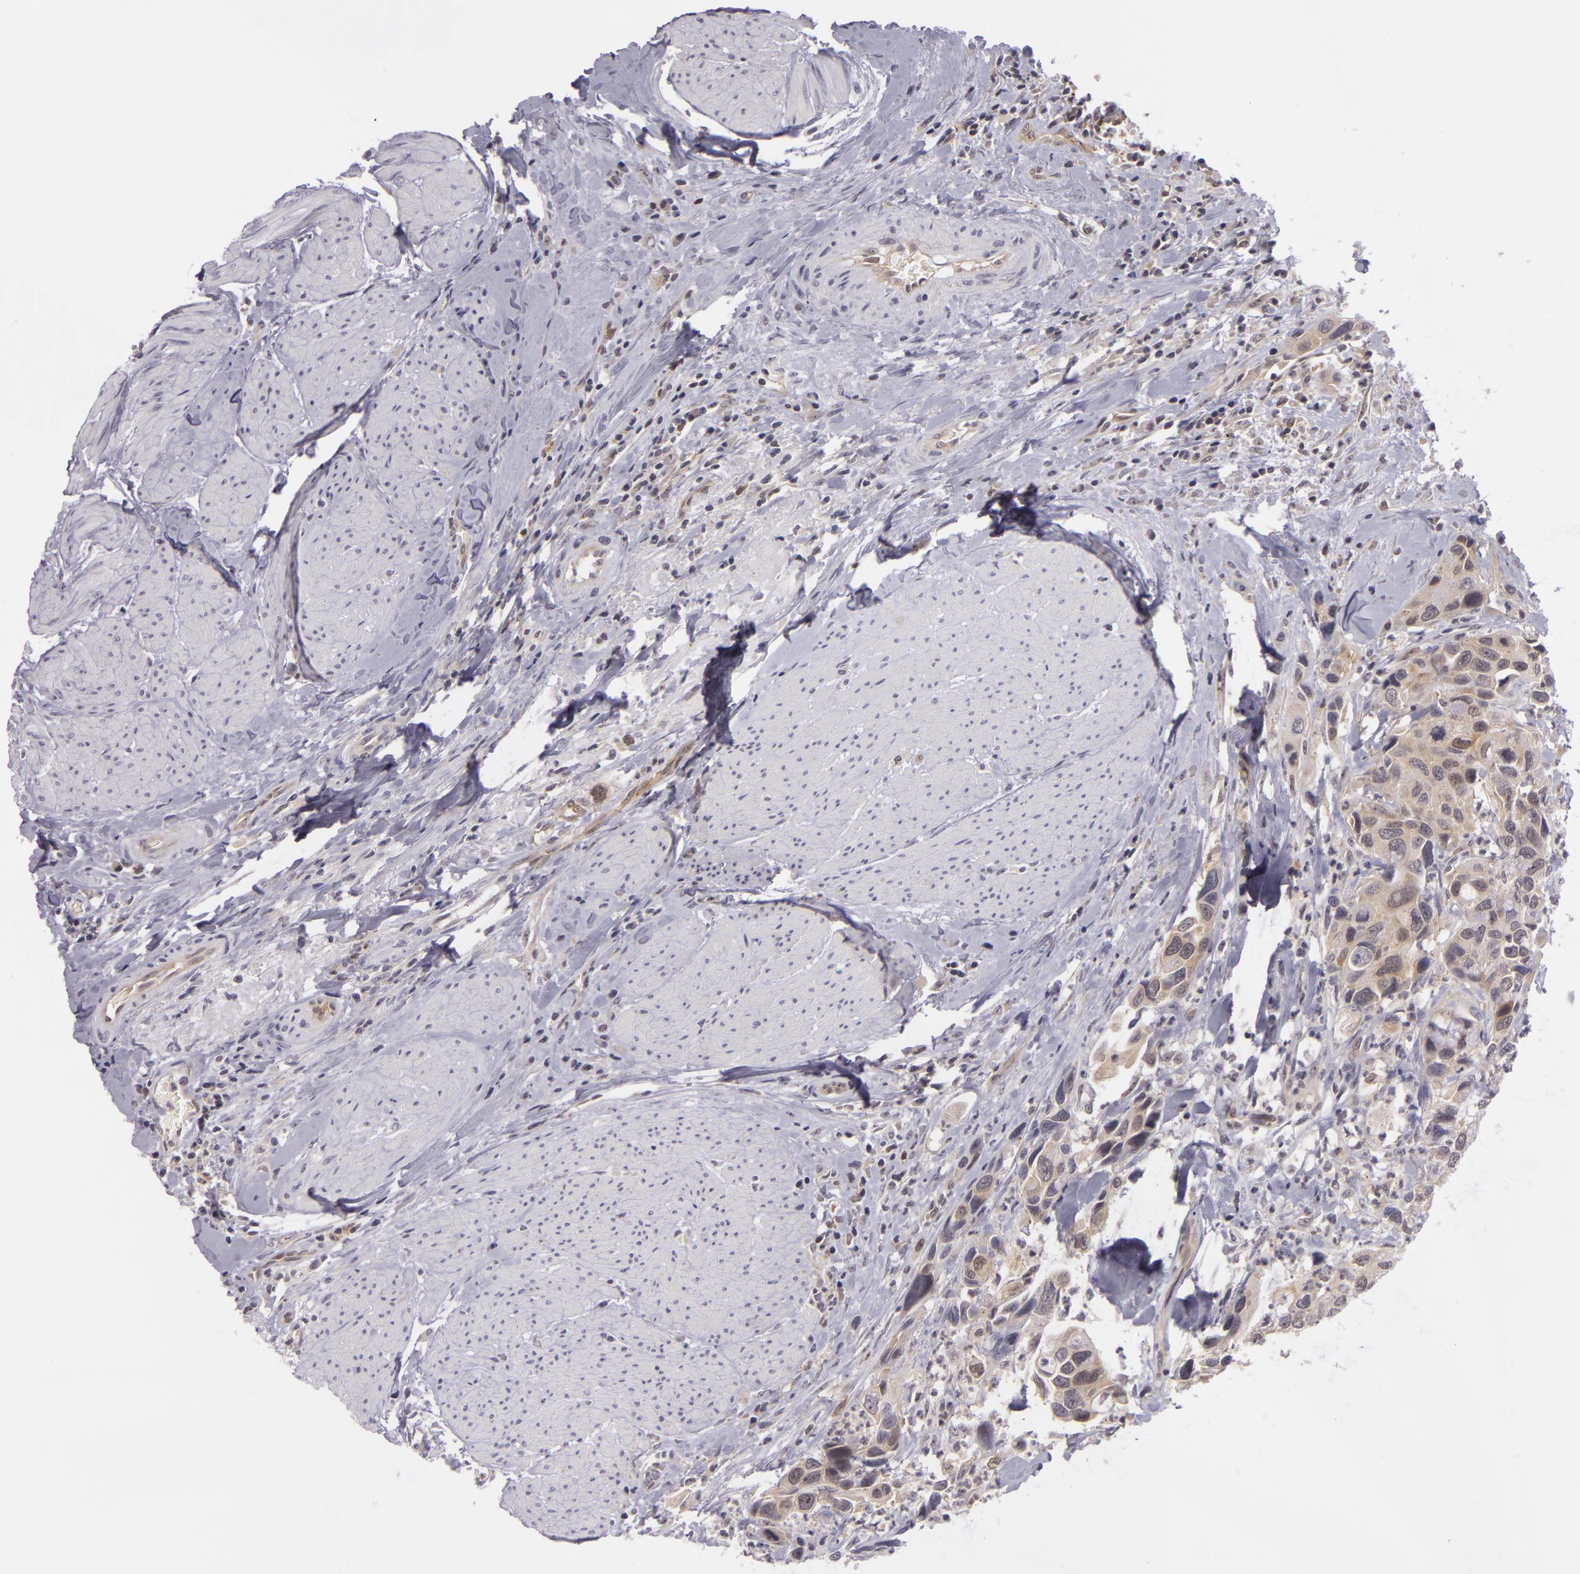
{"staining": {"intensity": "weak", "quantity": "25%-75%", "location": "cytoplasmic/membranous"}, "tissue": "urothelial cancer", "cell_type": "Tumor cells", "image_type": "cancer", "snomed": [{"axis": "morphology", "description": "Urothelial carcinoma, High grade"}, {"axis": "topography", "description": "Urinary bladder"}], "caption": "The histopathology image reveals a brown stain indicating the presence of a protein in the cytoplasmic/membranous of tumor cells in urothelial carcinoma (high-grade).", "gene": "BCL10", "patient": {"sex": "male", "age": 66}}